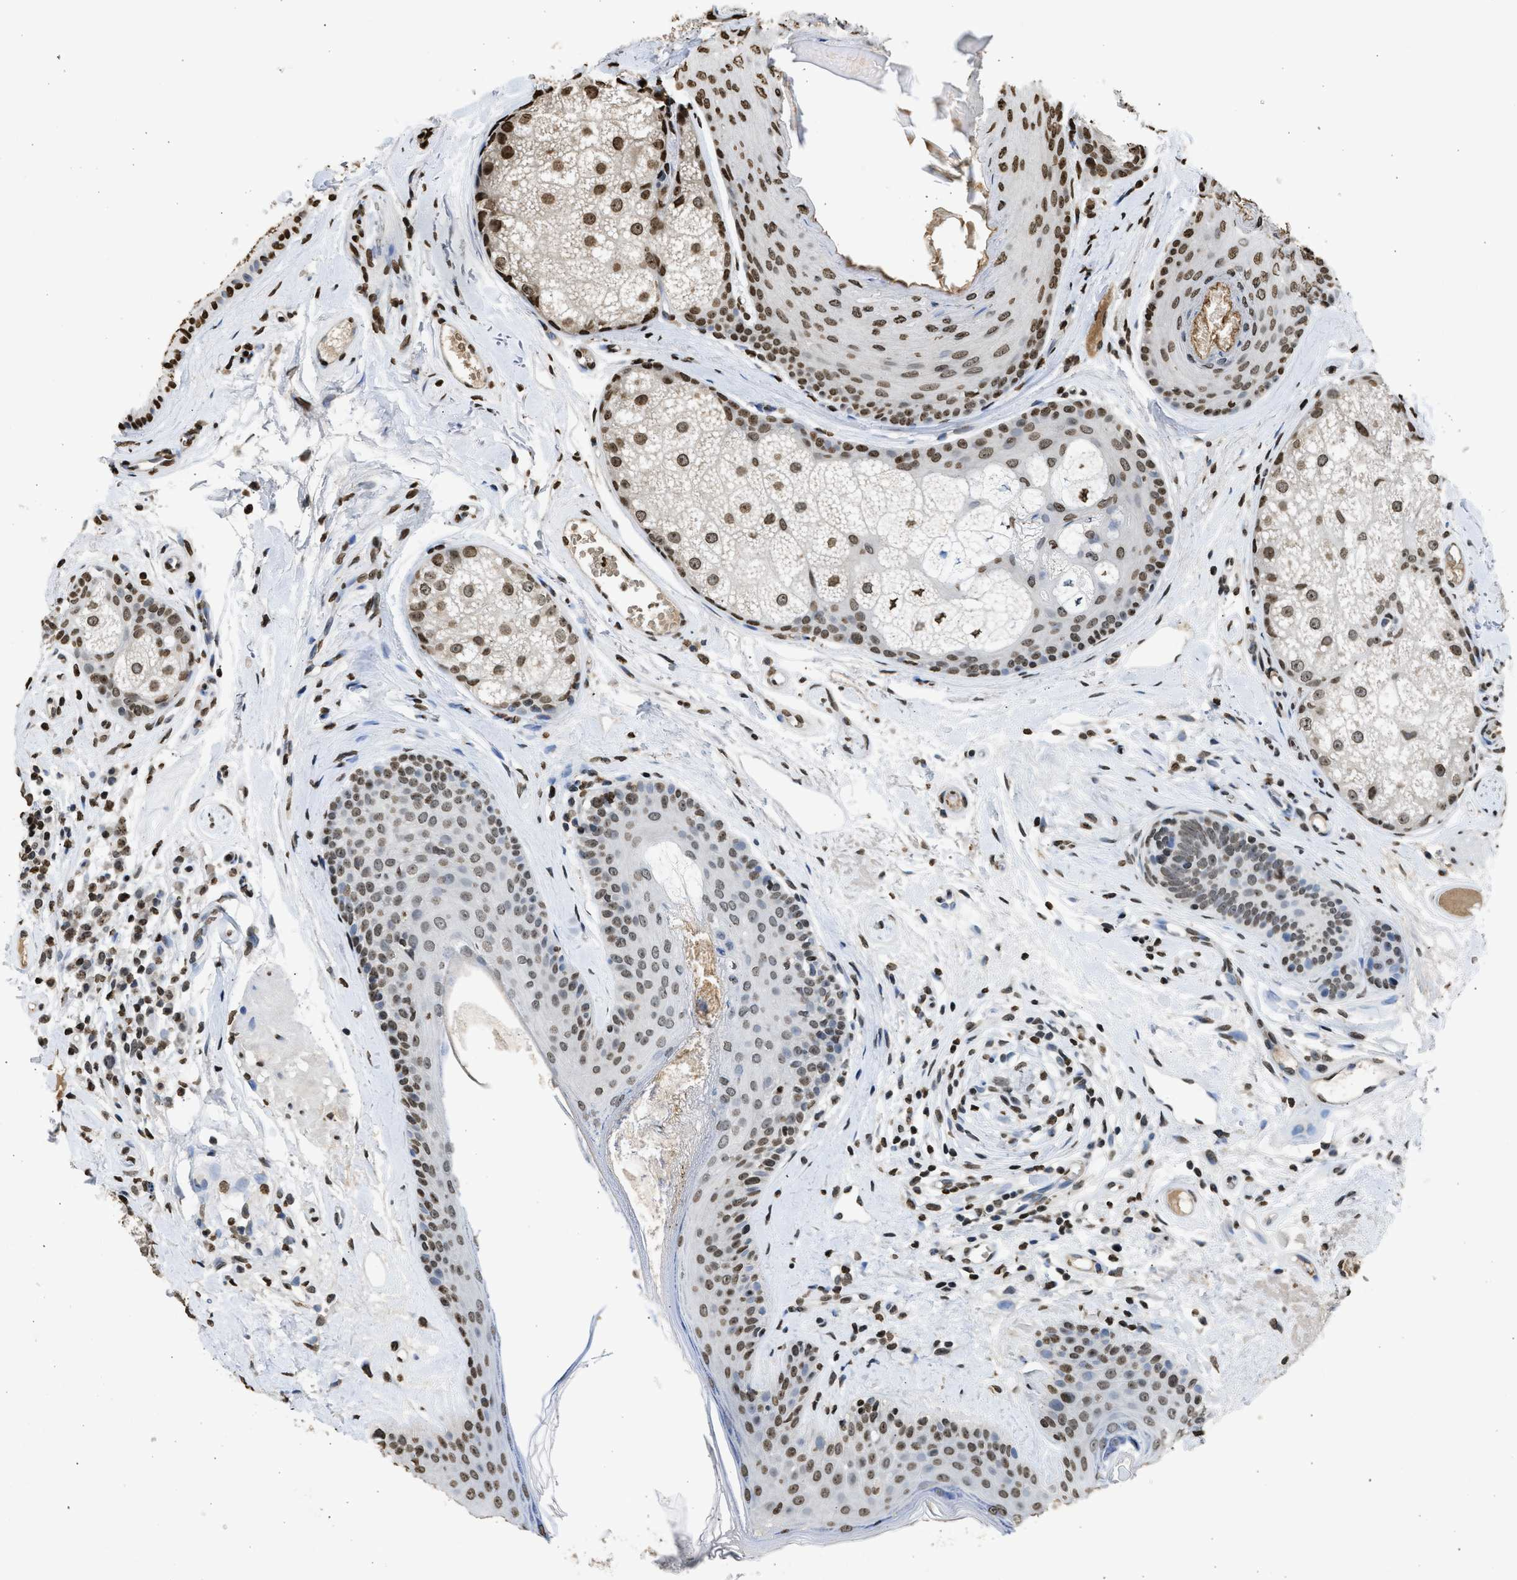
{"staining": {"intensity": "weak", "quantity": ">75%", "location": "nuclear"}, "tissue": "oral mucosa", "cell_type": "Squamous epithelial cells", "image_type": "normal", "snomed": [{"axis": "morphology", "description": "Normal tissue, NOS"}, {"axis": "topography", "description": "Skin"}, {"axis": "topography", "description": "Oral tissue"}], "caption": "Immunohistochemistry (IHC) micrograph of benign oral mucosa stained for a protein (brown), which demonstrates low levels of weak nuclear expression in approximately >75% of squamous epithelial cells.", "gene": "RRAGC", "patient": {"sex": "male", "age": 84}}